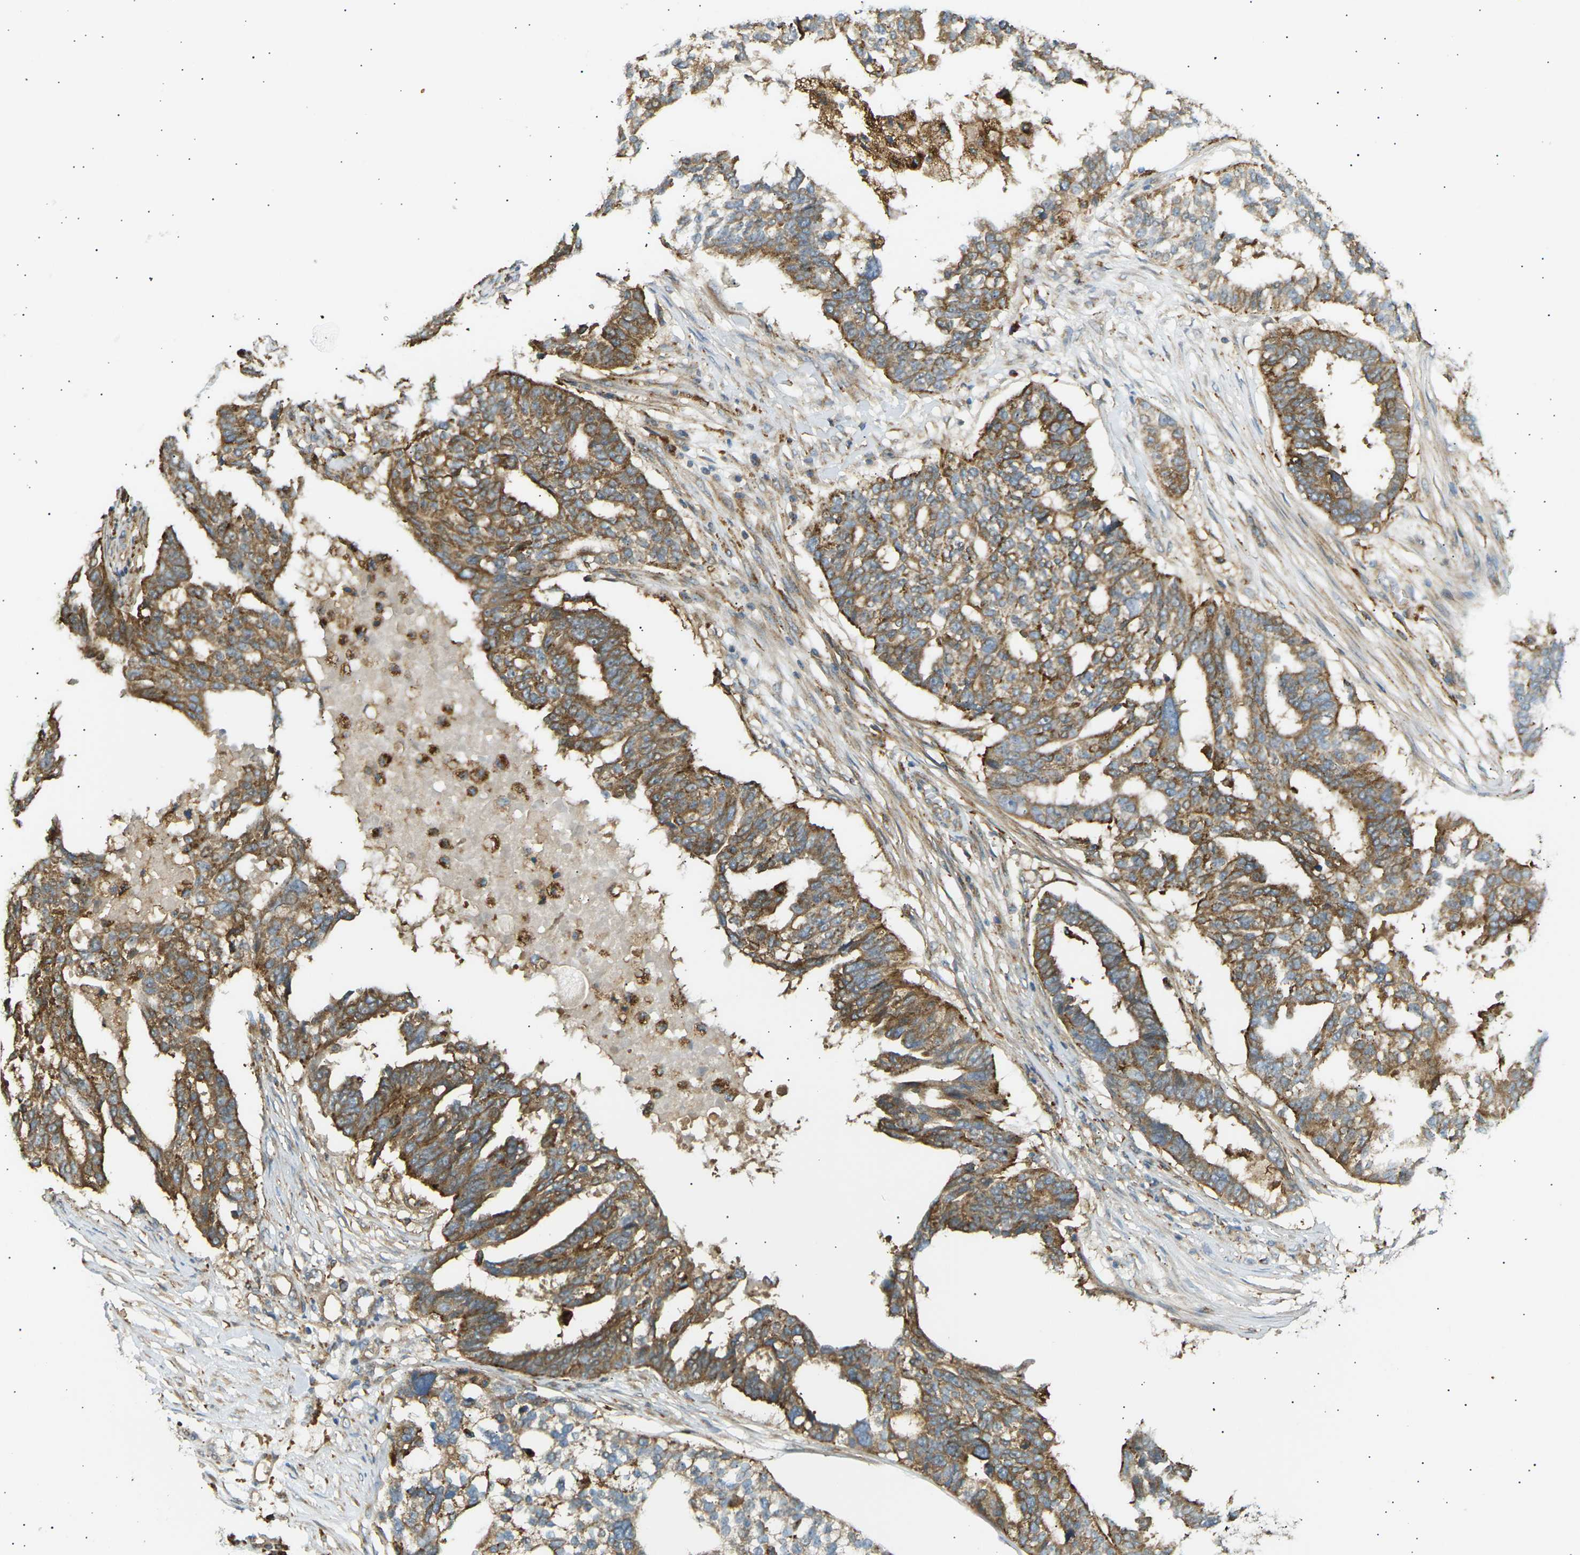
{"staining": {"intensity": "moderate", "quantity": "25%-75%", "location": "cytoplasmic/membranous"}, "tissue": "ovarian cancer", "cell_type": "Tumor cells", "image_type": "cancer", "snomed": [{"axis": "morphology", "description": "Cystadenocarcinoma, serous, NOS"}, {"axis": "topography", "description": "Ovary"}], "caption": "Immunohistochemical staining of human ovarian cancer (serous cystadenocarcinoma) shows medium levels of moderate cytoplasmic/membranous protein staining in approximately 25%-75% of tumor cells.", "gene": "CDK17", "patient": {"sex": "female", "age": 59}}